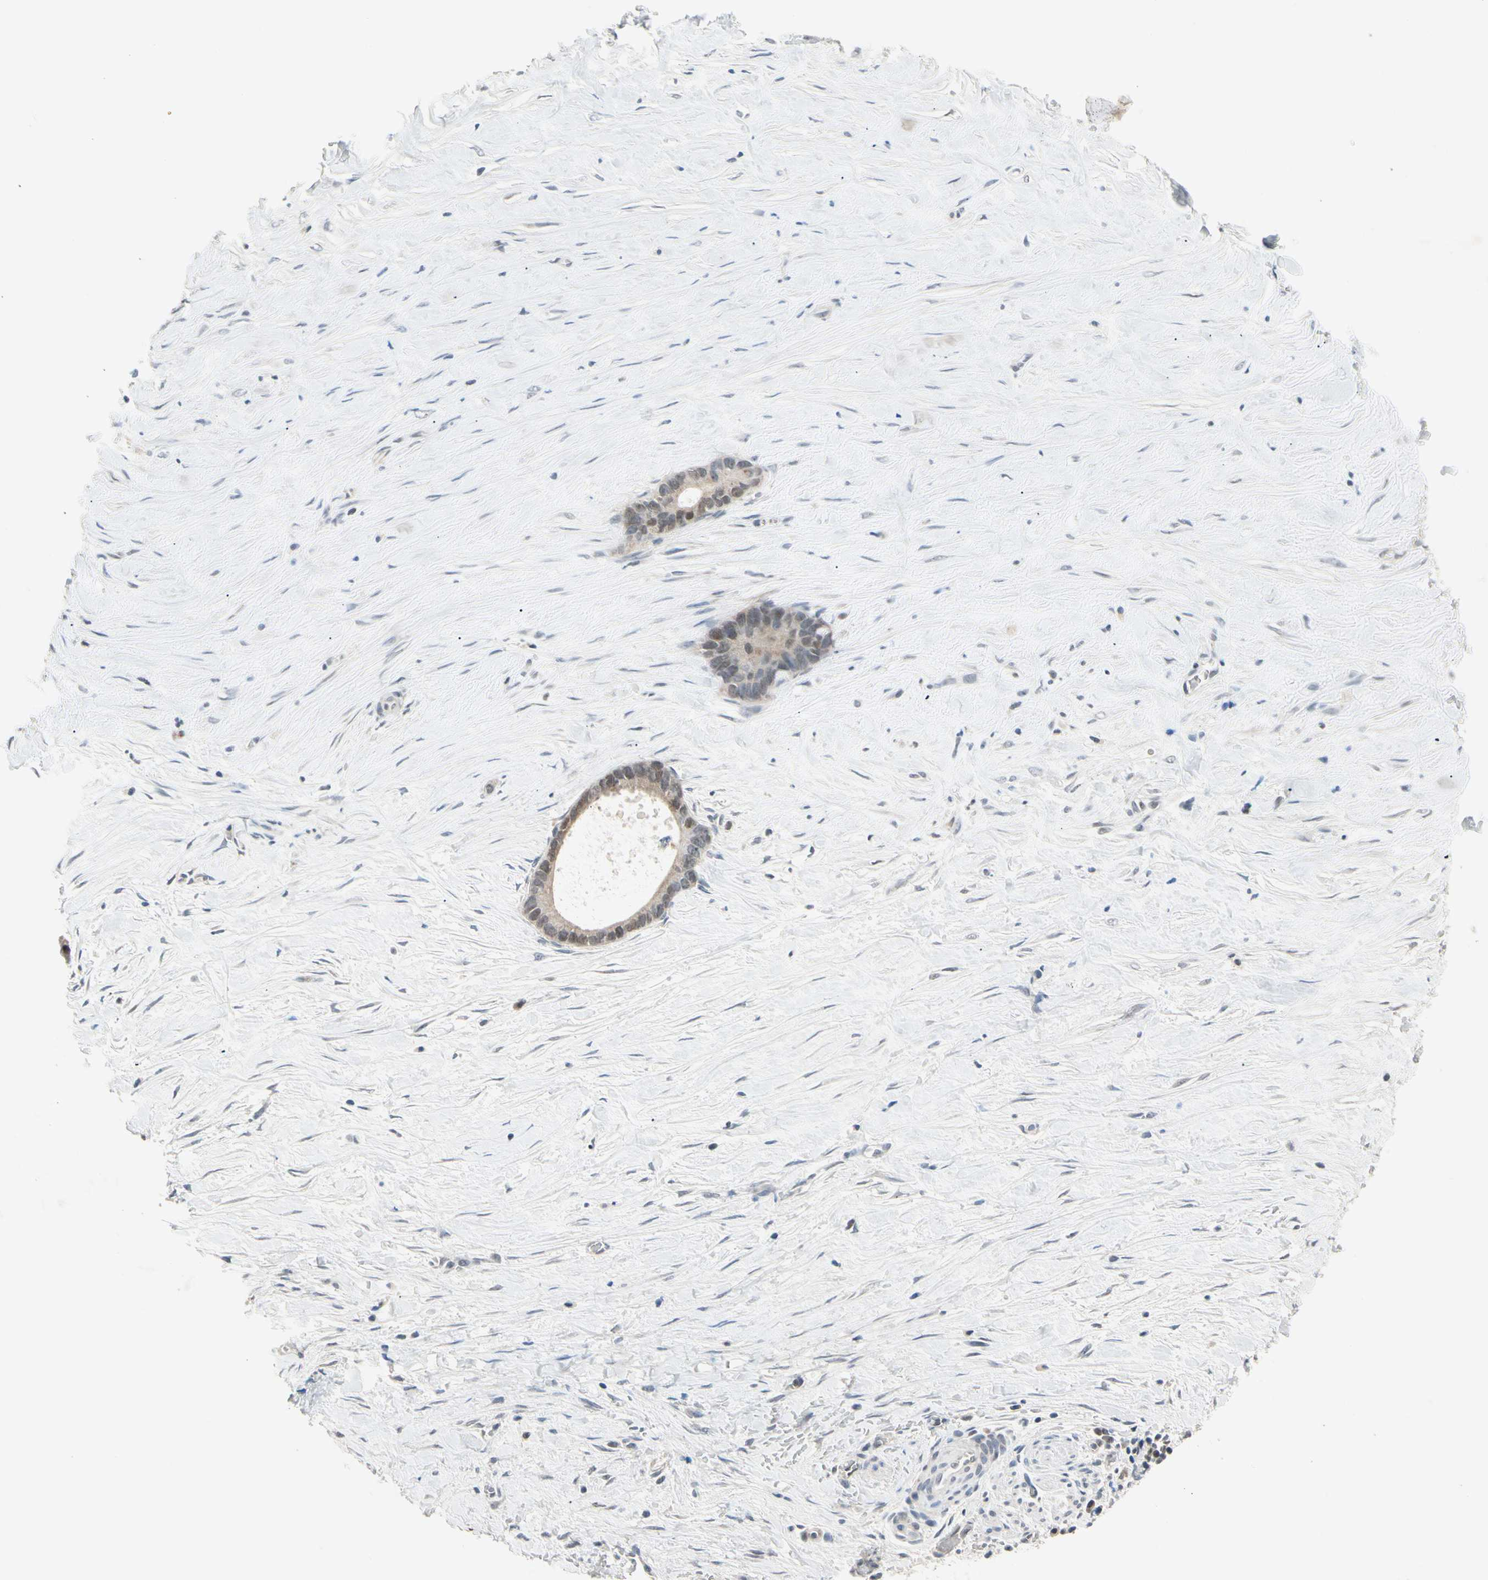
{"staining": {"intensity": "weak", "quantity": ">75%", "location": "cytoplasmic/membranous"}, "tissue": "liver cancer", "cell_type": "Tumor cells", "image_type": "cancer", "snomed": [{"axis": "morphology", "description": "Cholangiocarcinoma"}, {"axis": "topography", "description": "Liver"}], "caption": "Tumor cells exhibit low levels of weak cytoplasmic/membranous staining in about >75% of cells in human liver cancer. The staining is performed using DAB (3,3'-diaminobenzidine) brown chromogen to label protein expression. The nuclei are counter-stained blue using hematoxylin.", "gene": "RIOX2", "patient": {"sex": "female", "age": 55}}